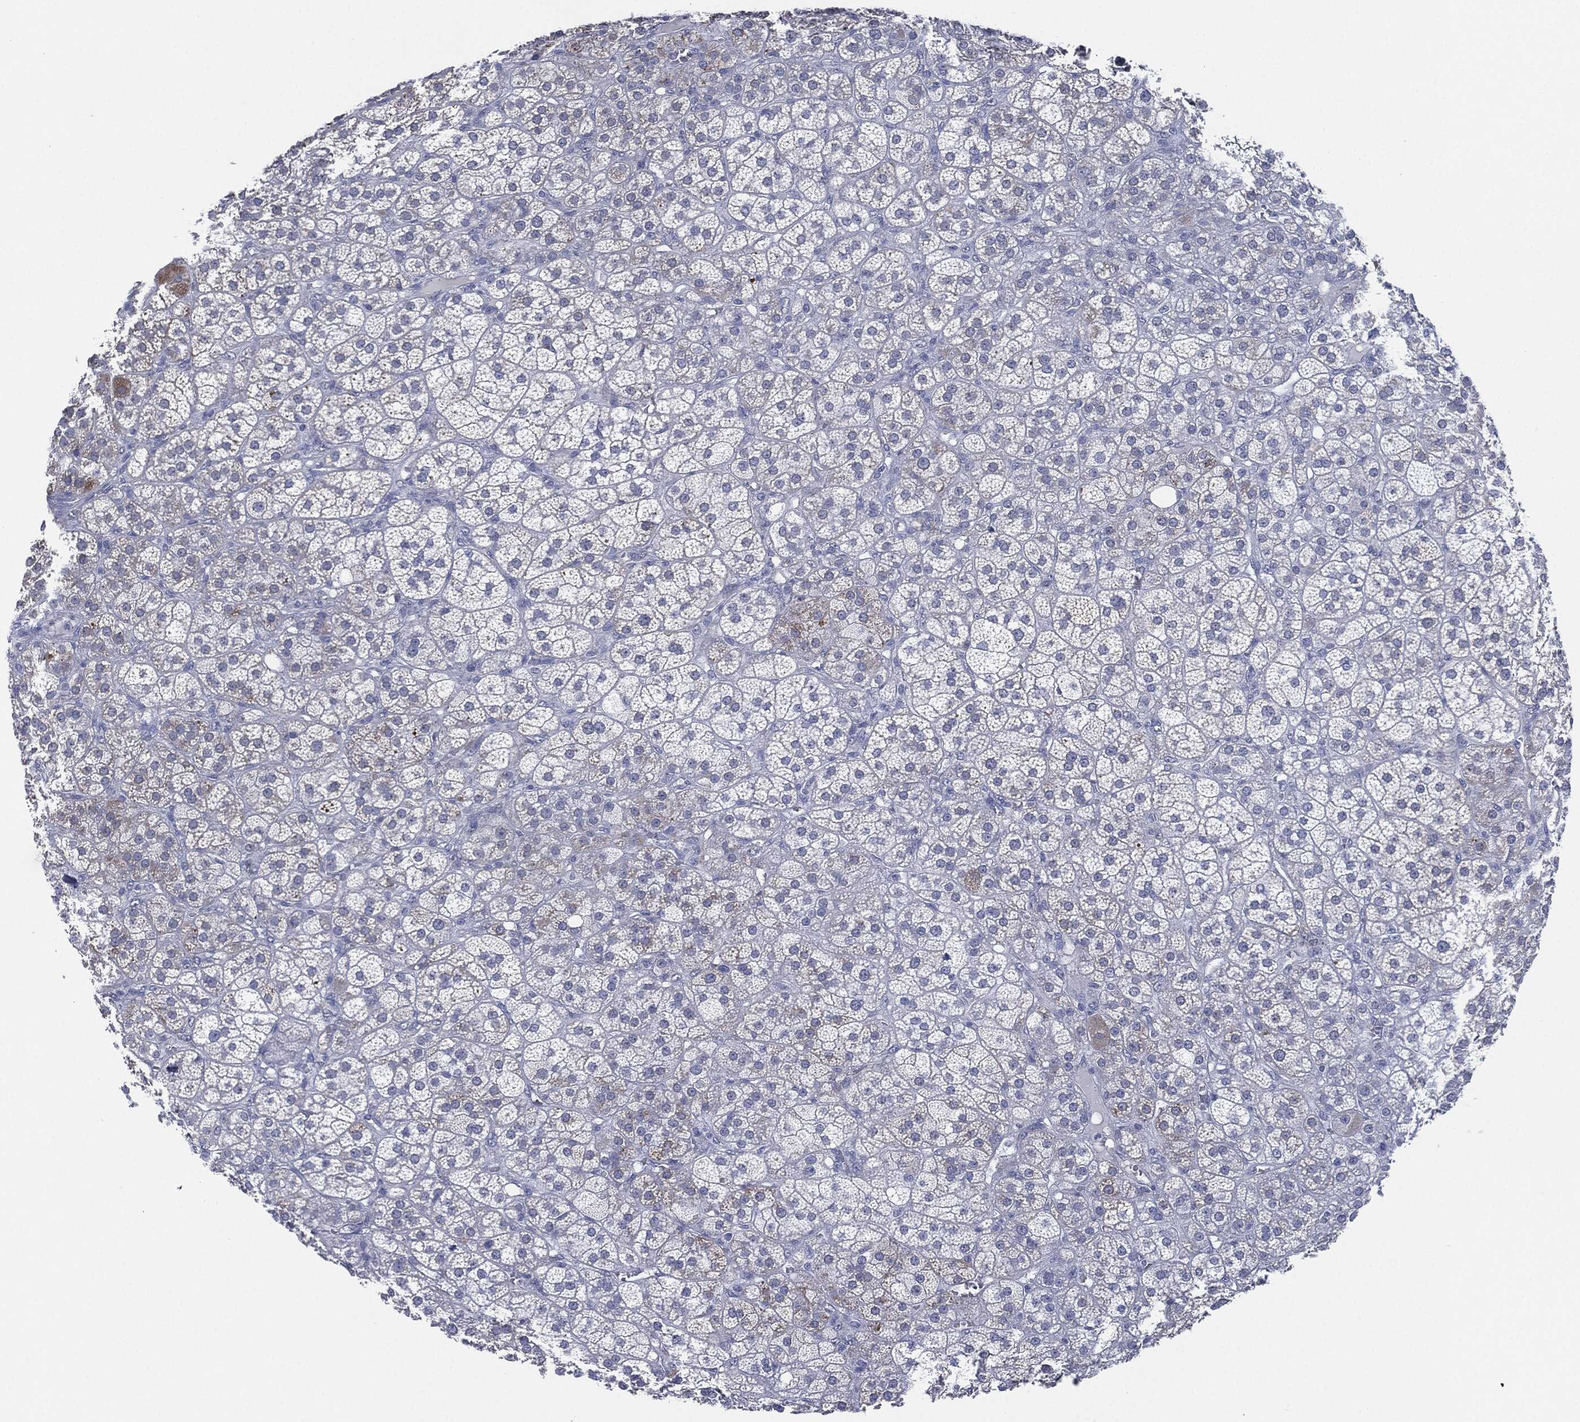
{"staining": {"intensity": "moderate", "quantity": "<25%", "location": "cytoplasmic/membranous"}, "tissue": "adrenal gland", "cell_type": "Glandular cells", "image_type": "normal", "snomed": [{"axis": "morphology", "description": "Normal tissue, NOS"}, {"axis": "topography", "description": "Adrenal gland"}], "caption": "Benign adrenal gland demonstrates moderate cytoplasmic/membranous staining in approximately <25% of glandular cells.", "gene": "SHROOM2", "patient": {"sex": "female", "age": 60}}